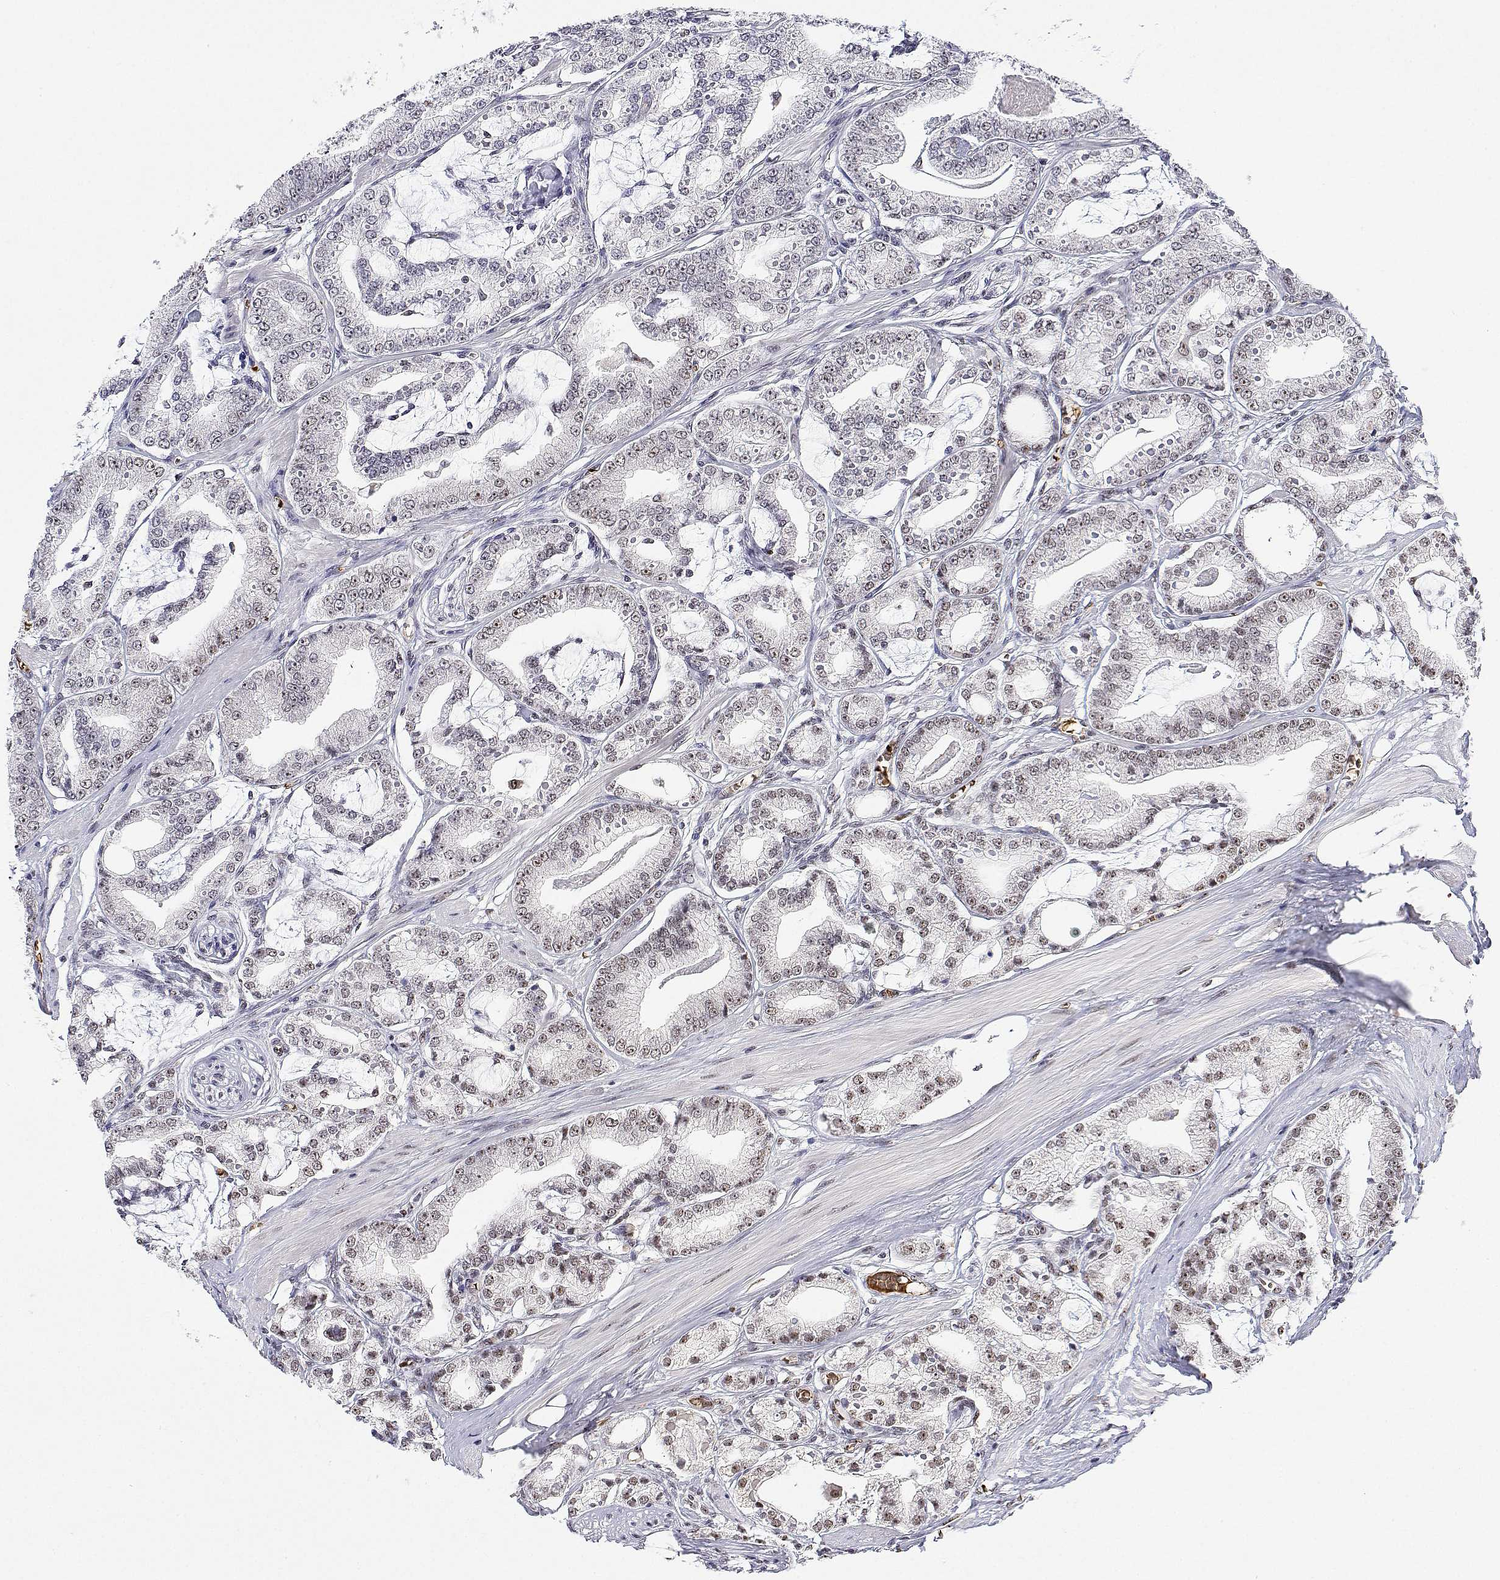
{"staining": {"intensity": "moderate", "quantity": "25%-75%", "location": "nuclear"}, "tissue": "prostate cancer", "cell_type": "Tumor cells", "image_type": "cancer", "snomed": [{"axis": "morphology", "description": "Adenocarcinoma, High grade"}, {"axis": "topography", "description": "Prostate"}], "caption": "Prostate cancer tissue displays moderate nuclear staining in approximately 25%-75% of tumor cells Using DAB (brown) and hematoxylin (blue) stains, captured at high magnification using brightfield microscopy.", "gene": "ADAR", "patient": {"sex": "male", "age": 71}}